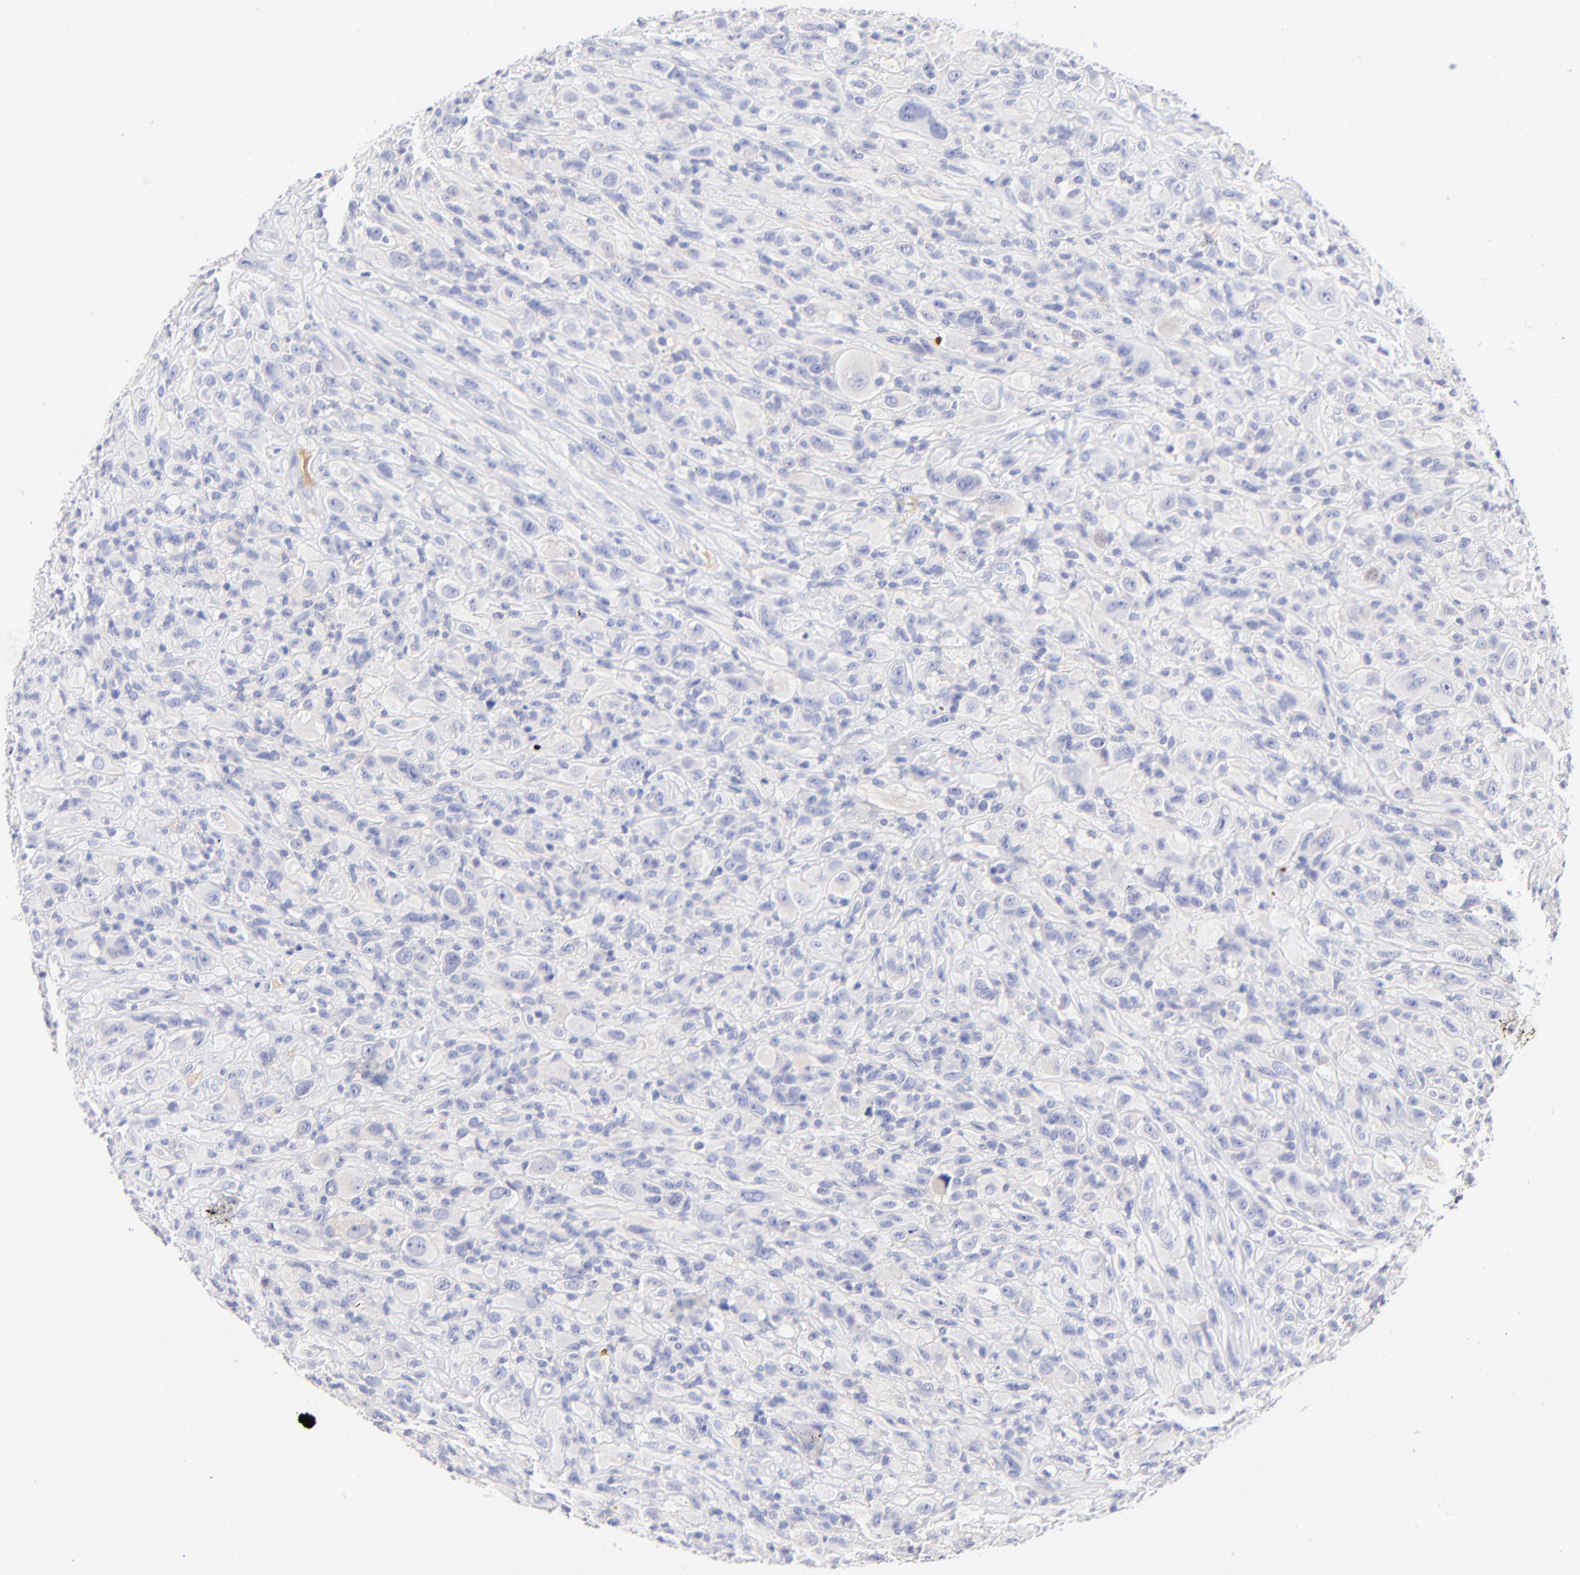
{"staining": {"intensity": "negative", "quantity": "none", "location": "none"}, "tissue": "glioma", "cell_type": "Tumor cells", "image_type": "cancer", "snomed": [{"axis": "morphology", "description": "Glioma, malignant, High grade"}, {"axis": "topography", "description": "Brain"}], "caption": "Immunohistochemistry photomicrograph of neoplastic tissue: glioma stained with DAB demonstrates no significant protein expression in tumor cells. (IHC, brightfield microscopy, high magnification).", "gene": "EBP", "patient": {"sex": "male", "age": 48}}